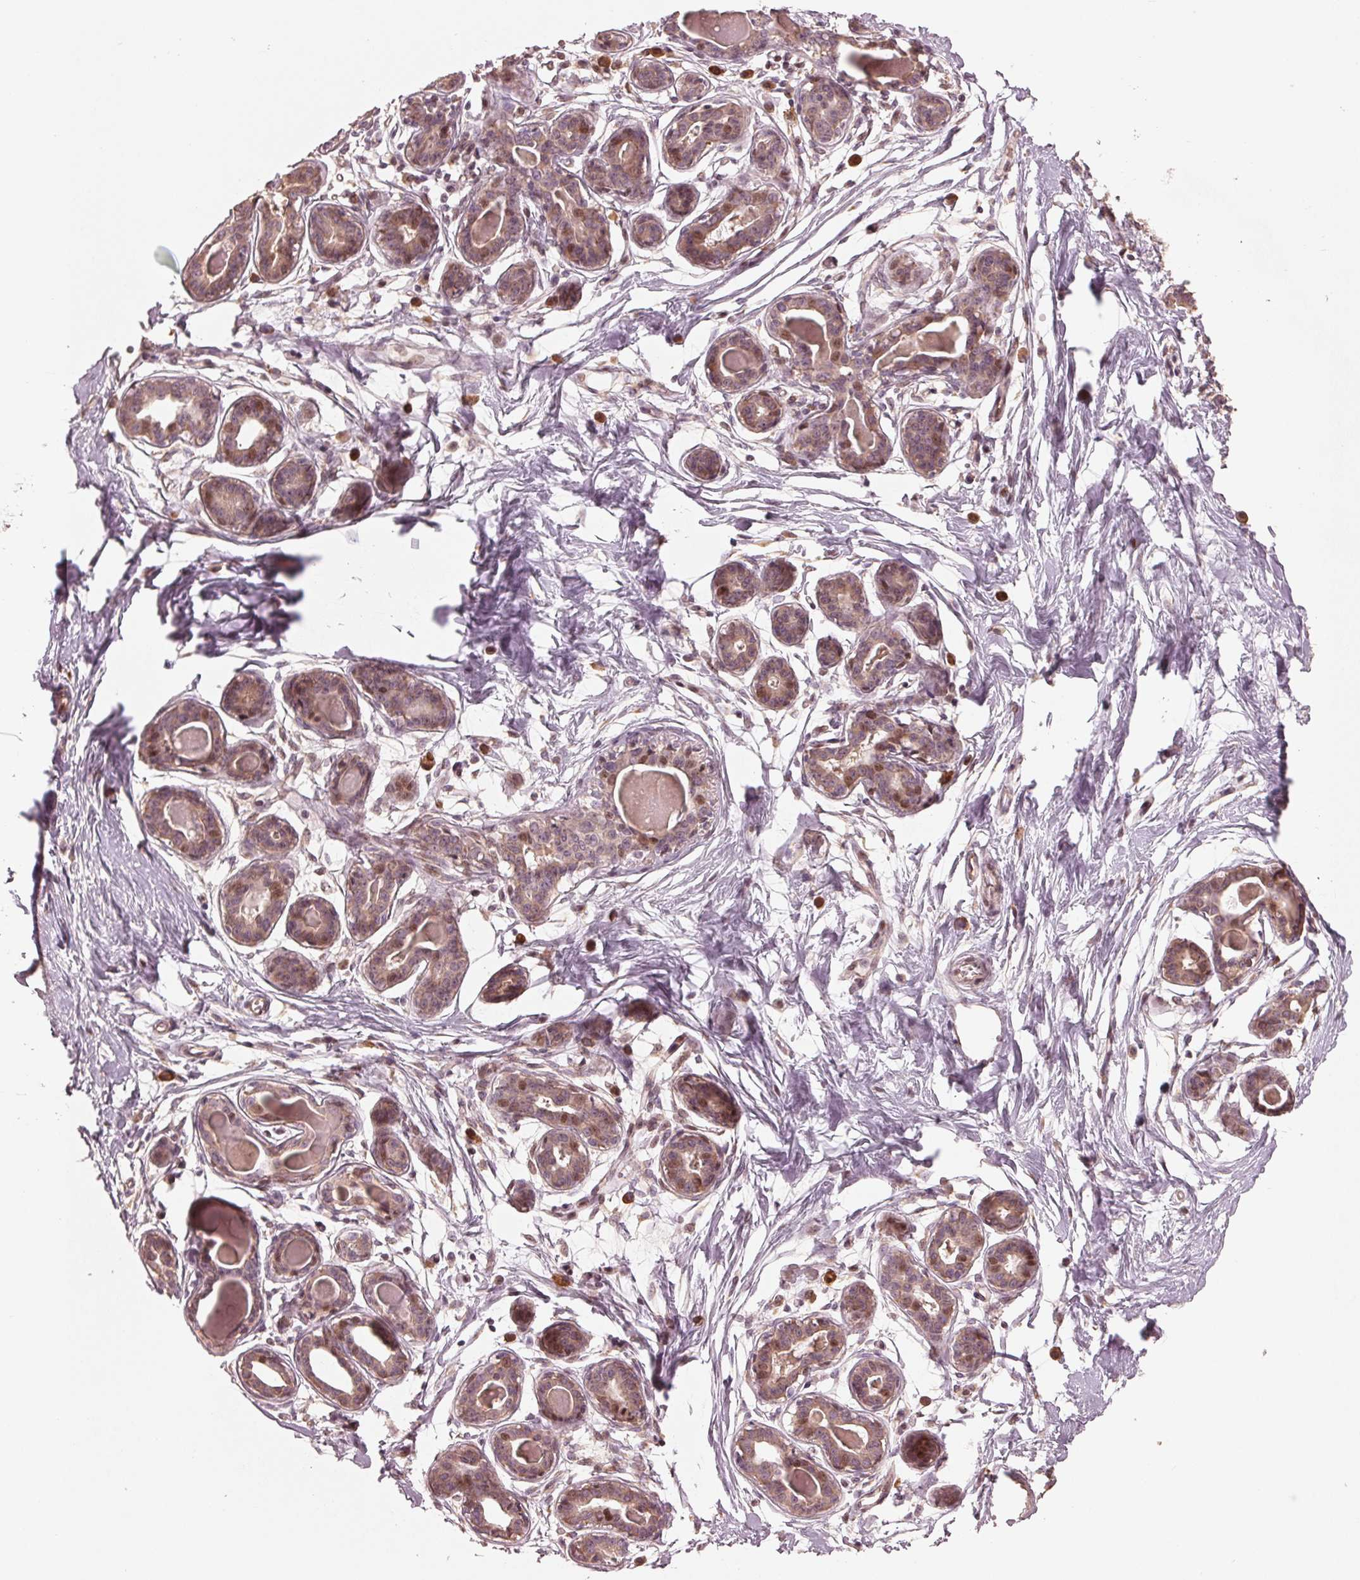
{"staining": {"intensity": "negative", "quantity": "none", "location": "none"}, "tissue": "breast", "cell_type": "Adipocytes", "image_type": "normal", "snomed": [{"axis": "morphology", "description": "Normal tissue, NOS"}, {"axis": "topography", "description": "Breast"}], "caption": "Immunohistochemistry of normal breast displays no staining in adipocytes. (DAB immunohistochemistry visualized using brightfield microscopy, high magnification).", "gene": "CMIP", "patient": {"sex": "female", "age": 45}}